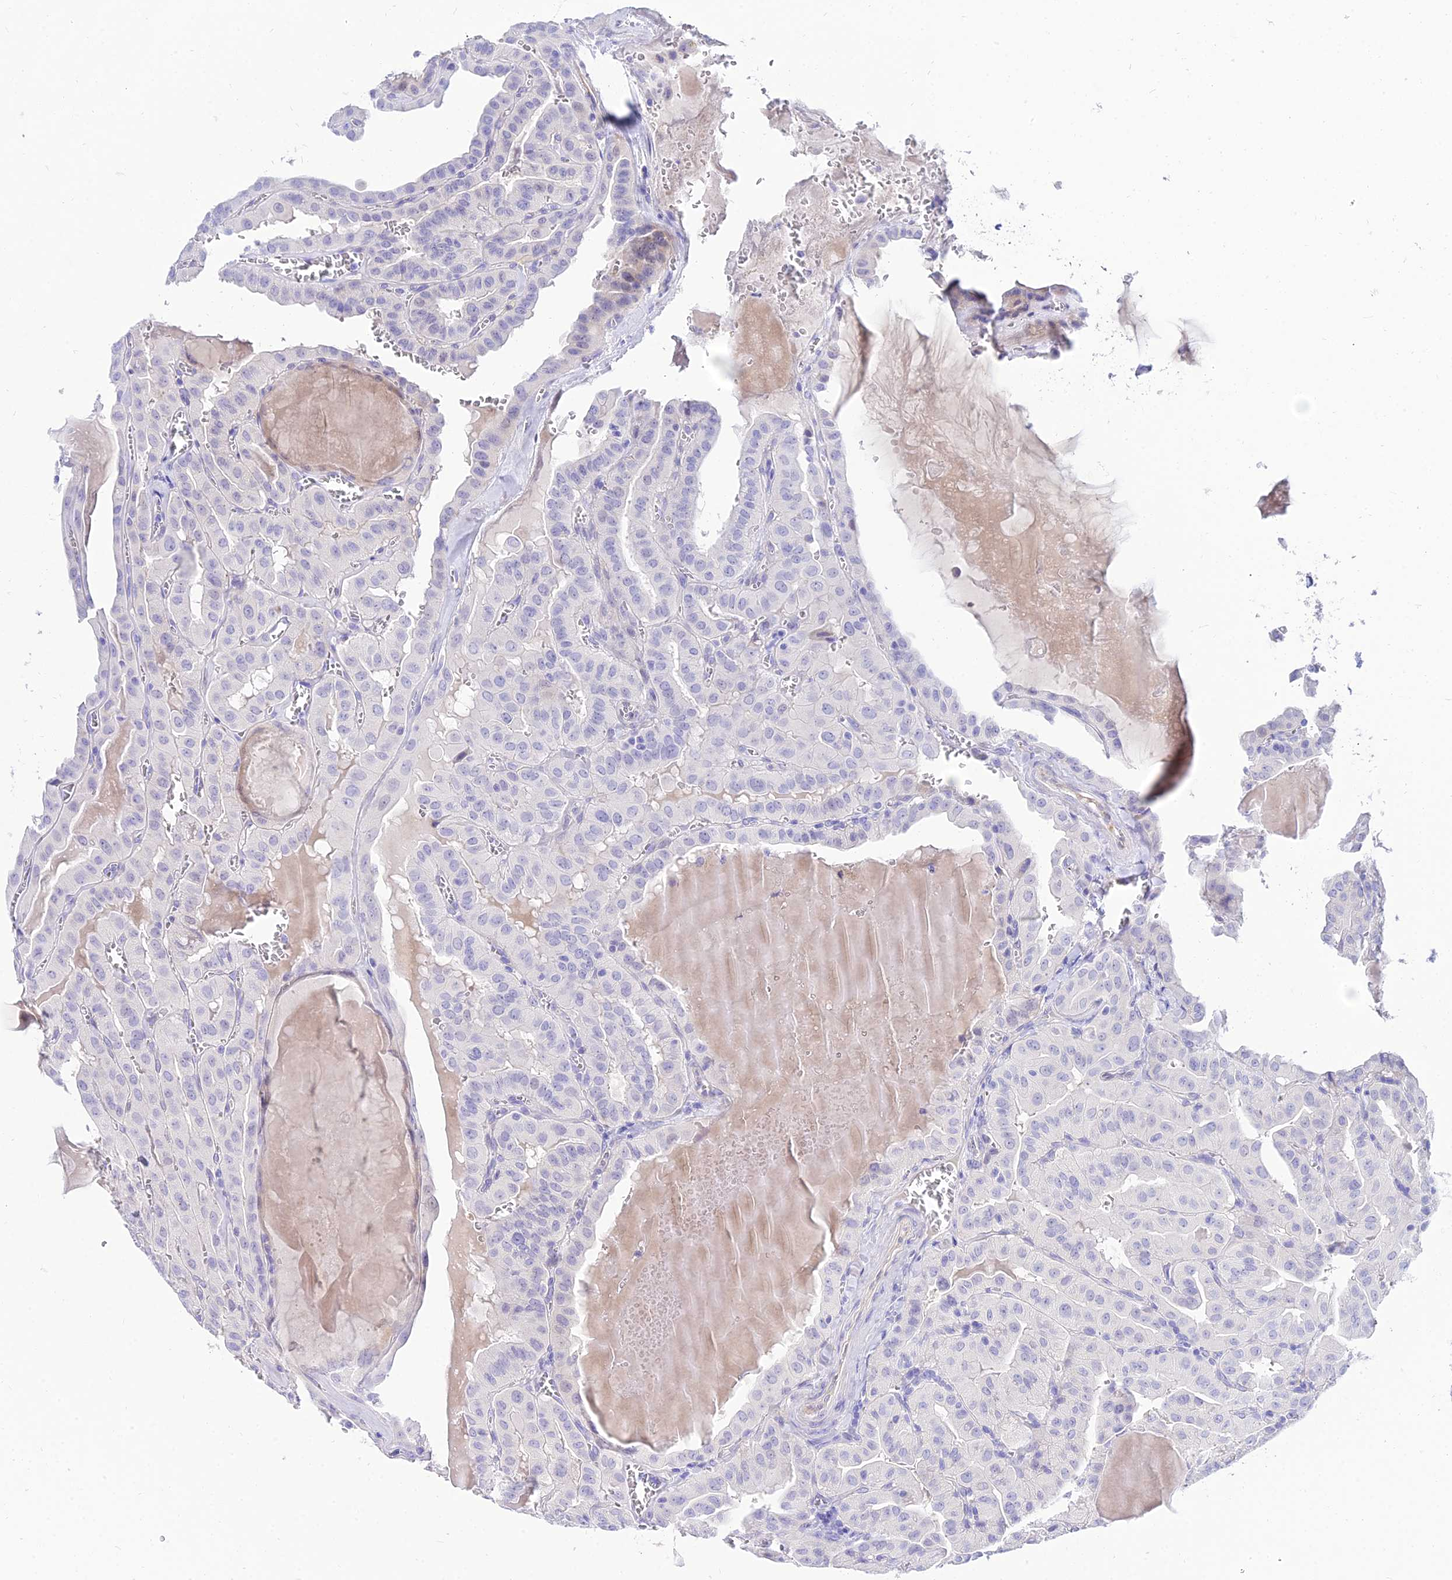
{"staining": {"intensity": "negative", "quantity": "none", "location": "none"}, "tissue": "thyroid cancer", "cell_type": "Tumor cells", "image_type": "cancer", "snomed": [{"axis": "morphology", "description": "Papillary adenocarcinoma, NOS"}, {"axis": "topography", "description": "Thyroid gland"}], "caption": "A high-resolution micrograph shows immunohistochemistry staining of papillary adenocarcinoma (thyroid), which exhibits no significant positivity in tumor cells.", "gene": "TAC3", "patient": {"sex": "male", "age": 52}}